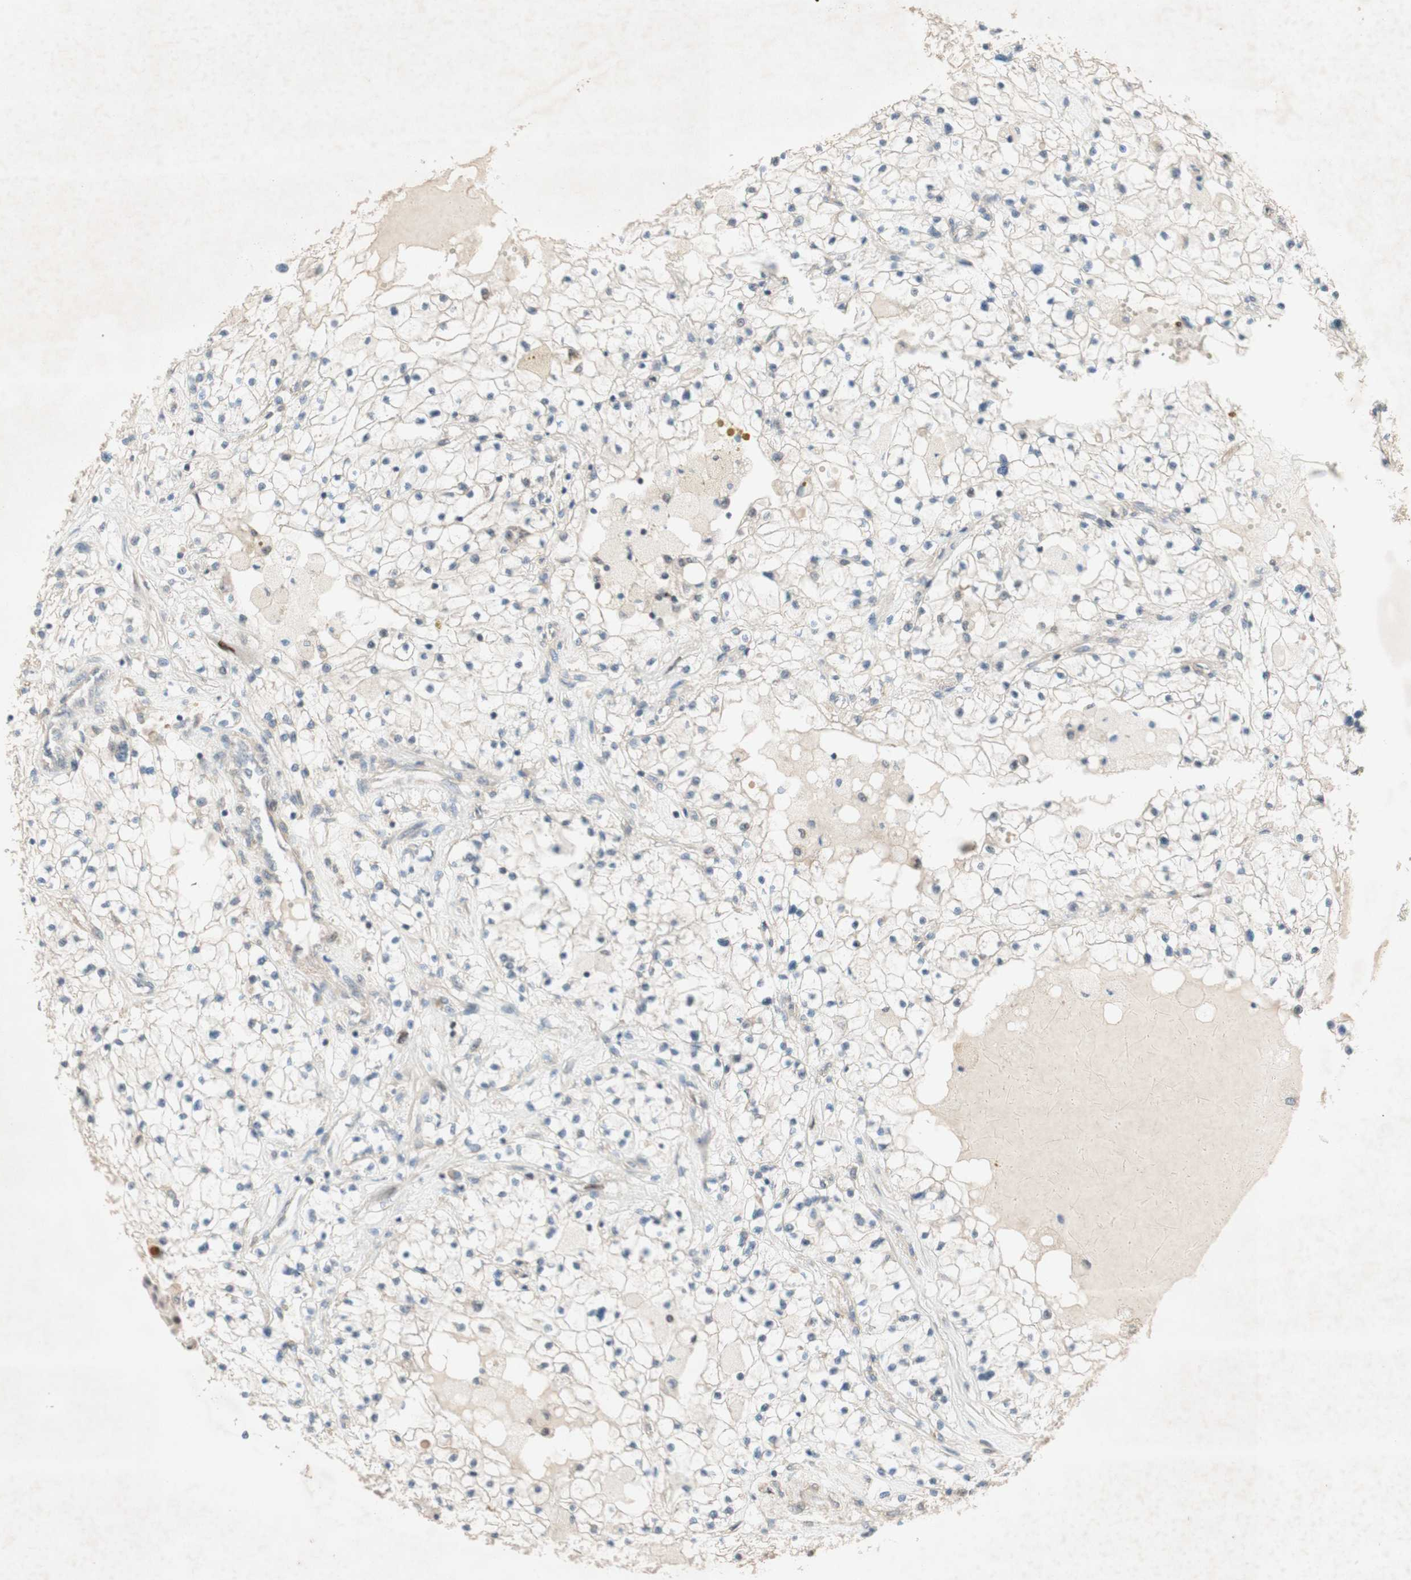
{"staining": {"intensity": "negative", "quantity": "none", "location": "none"}, "tissue": "renal cancer", "cell_type": "Tumor cells", "image_type": "cancer", "snomed": [{"axis": "morphology", "description": "Adenocarcinoma, NOS"}, {"axis": "topography", "description": "Kidney"}], "caption": "Human renal adenocarcinoma stained for a protein using immunohistochemistry exhibits no positivity in tumor cells.", "gene": "RFNG", "patient": {"sex": "male", "age": 68}}